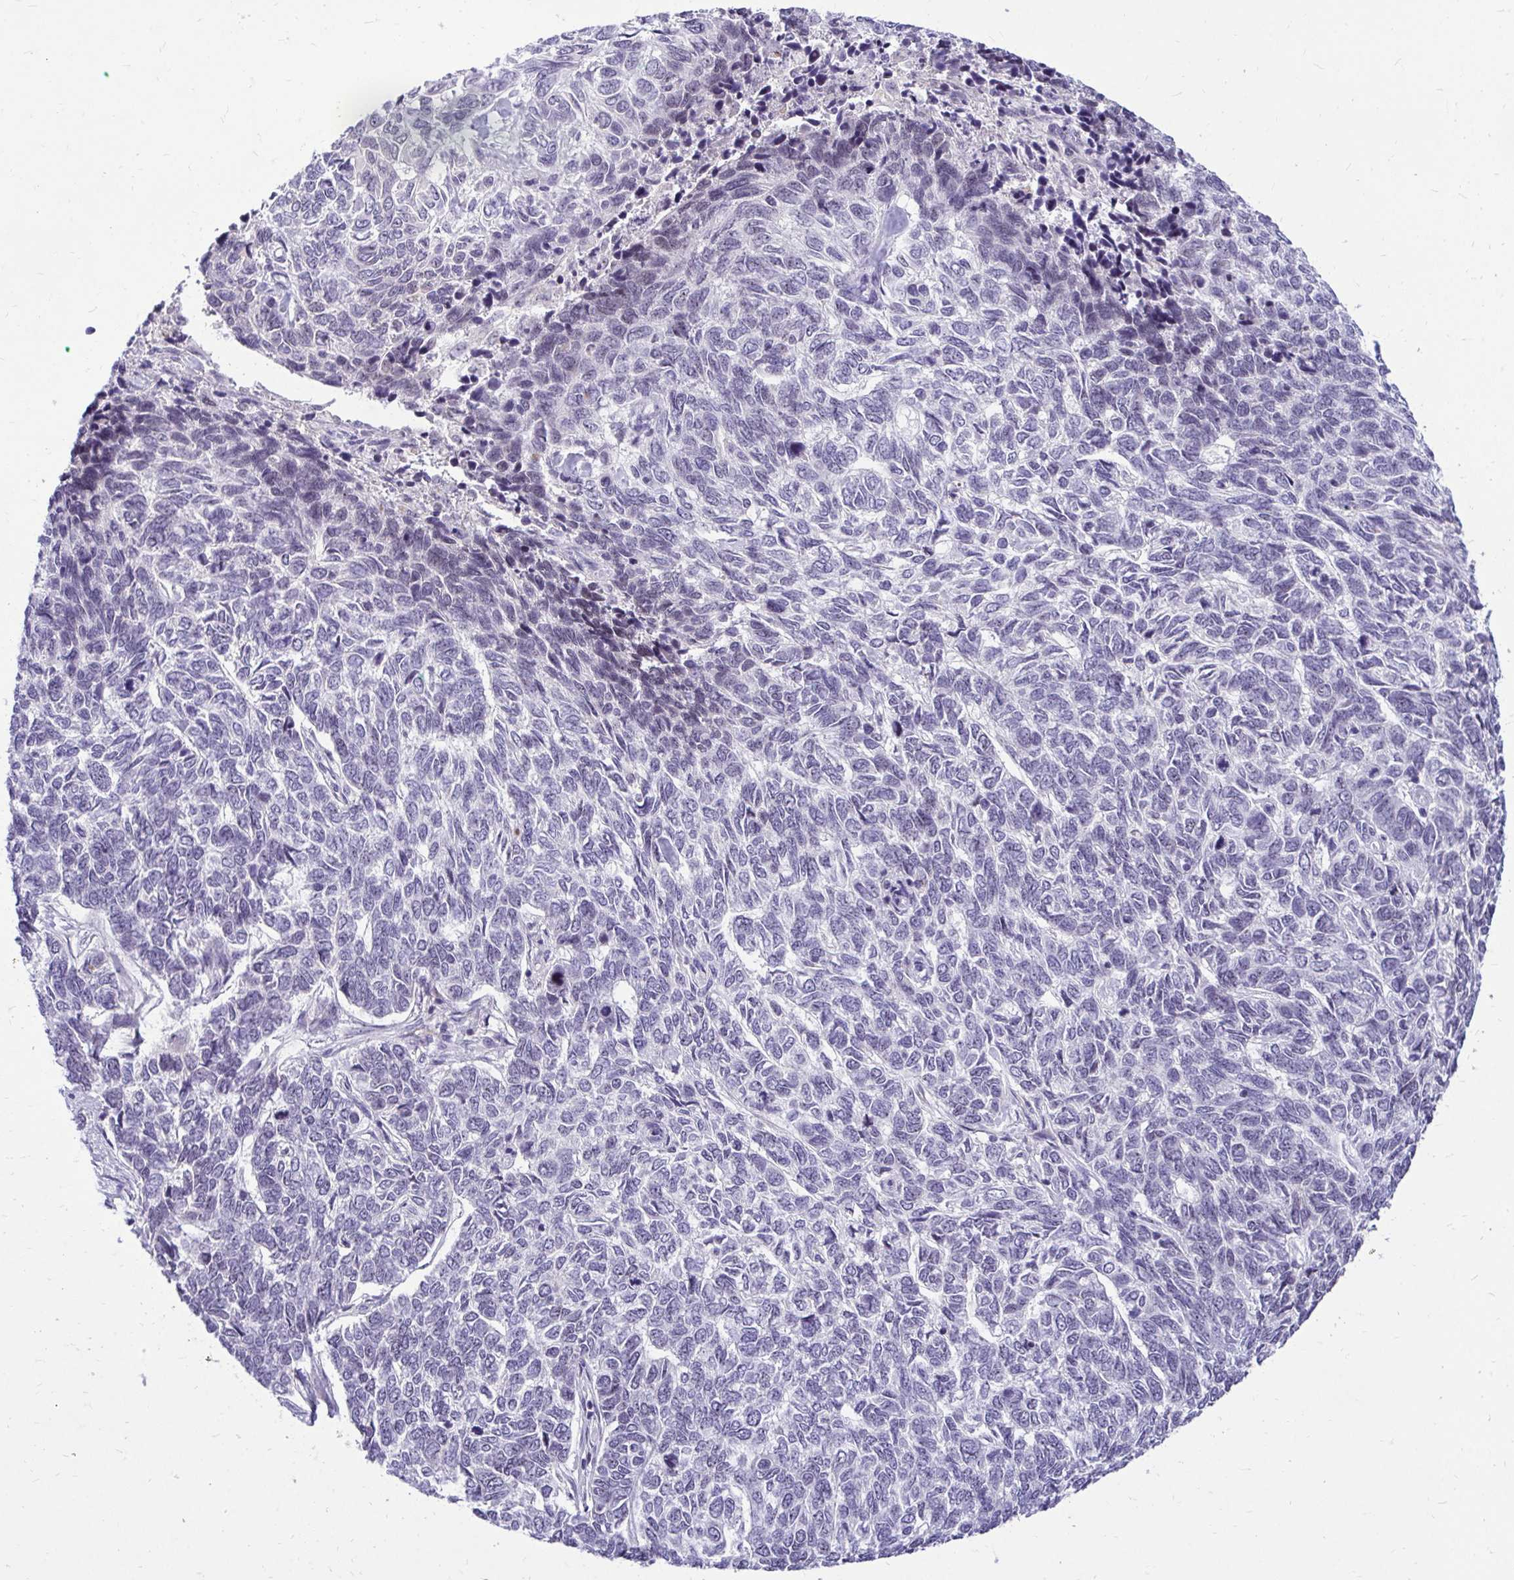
{"staining": {"intensity": "negative", "quantity": "none", "location": "none"}, "tissue": "skin cancer", "cell_type": "Tumor cells", "image_type": "cancer", "snomed": [{"axis": "morphology", "description": "Basal cell carcinoma"}, {"axis": "topography", "description": "Skin"}], "caption": "A high-resolution micrograph shows IHC staining of skin cancer, which displays no significant positivity in tumor cells. (DAB (3,3'-diaminobenzidine) IHC, high magnification).", "gene": "NIFK", "patient": {"sex": "female", "age": 65}}